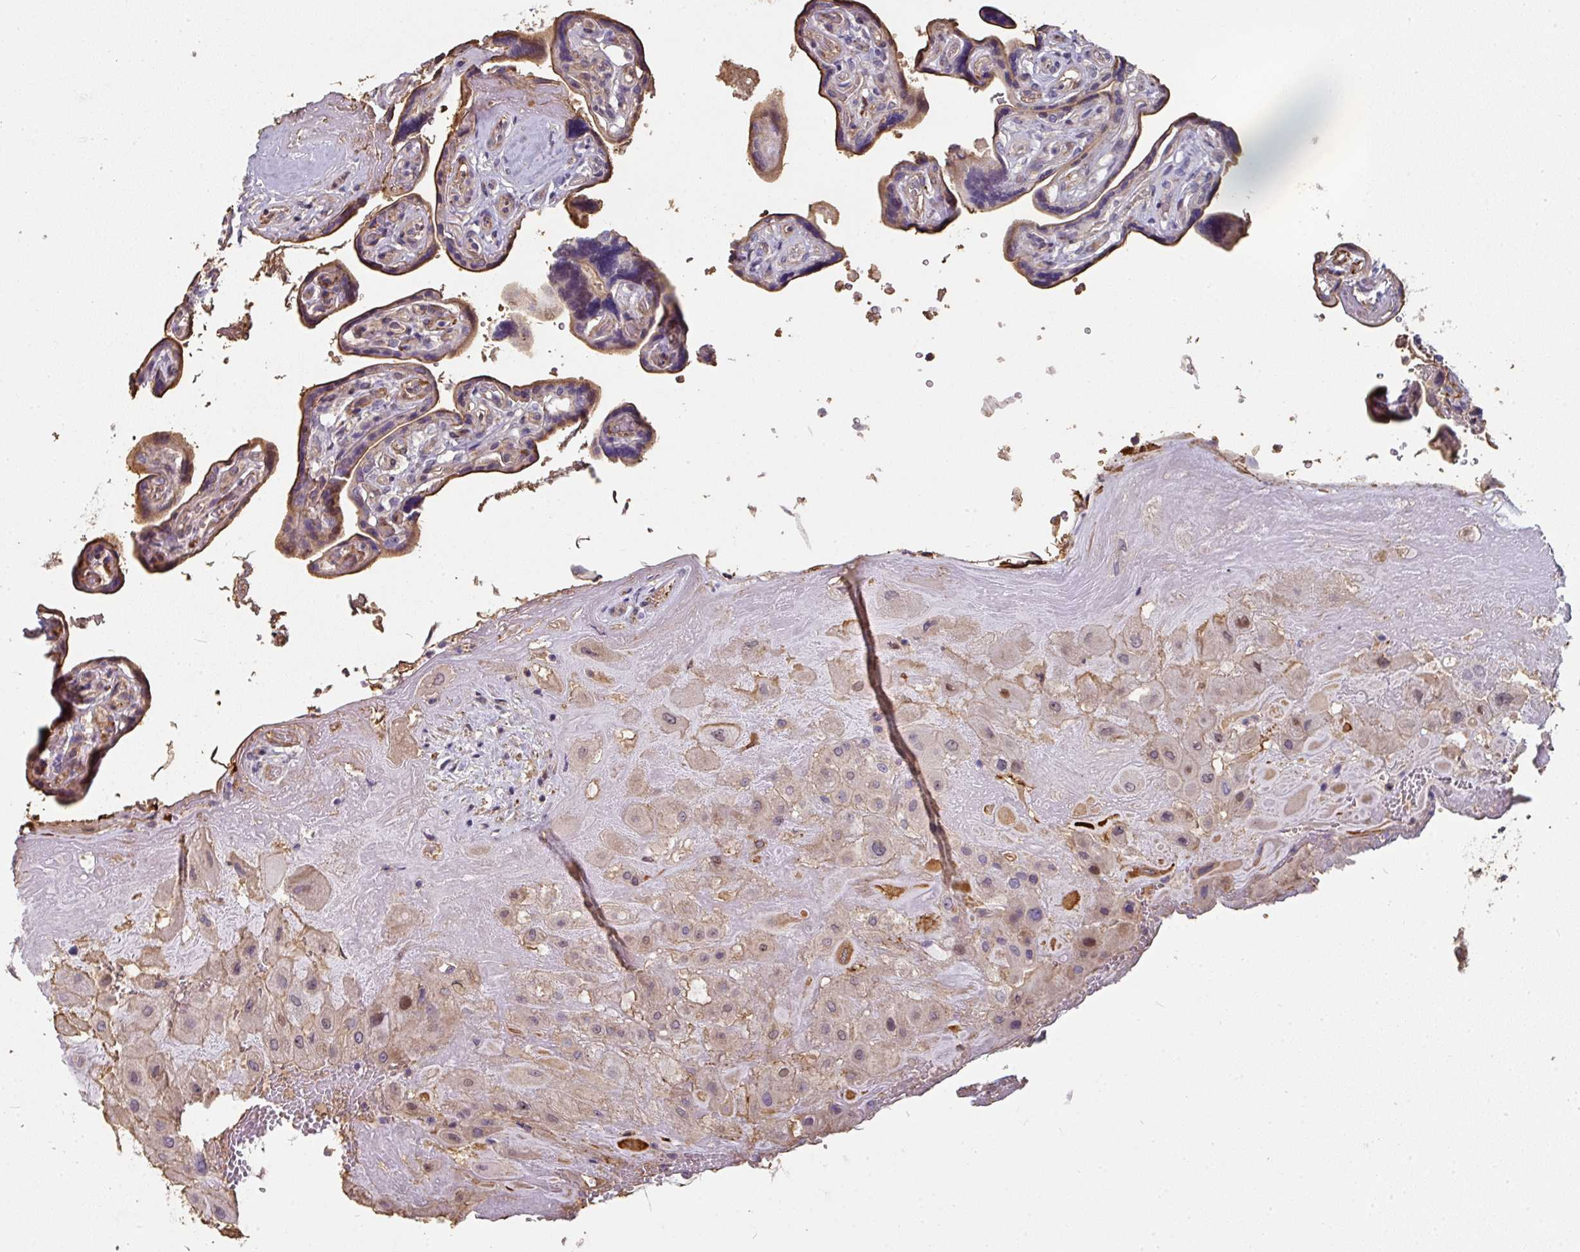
{"staining": {"intensity": "moderate", "quantity": "<25%", "location": "nuclear"}, "tissue": "placenta", "cell_type": "Decidual cells", "image_type": "normal", "snomed": [{"axis": "morphology", "description": "Normal tissue, NOS"}, {"axis": "topography", "description": "Placenta"}], "caption": "Brown immunohistochemical staining in benign placenta shows moderate nuclear expression in approximately <25% of decidual cells.", "gene": "BEND5", "patient": {"sex": "female", "age": 32}}